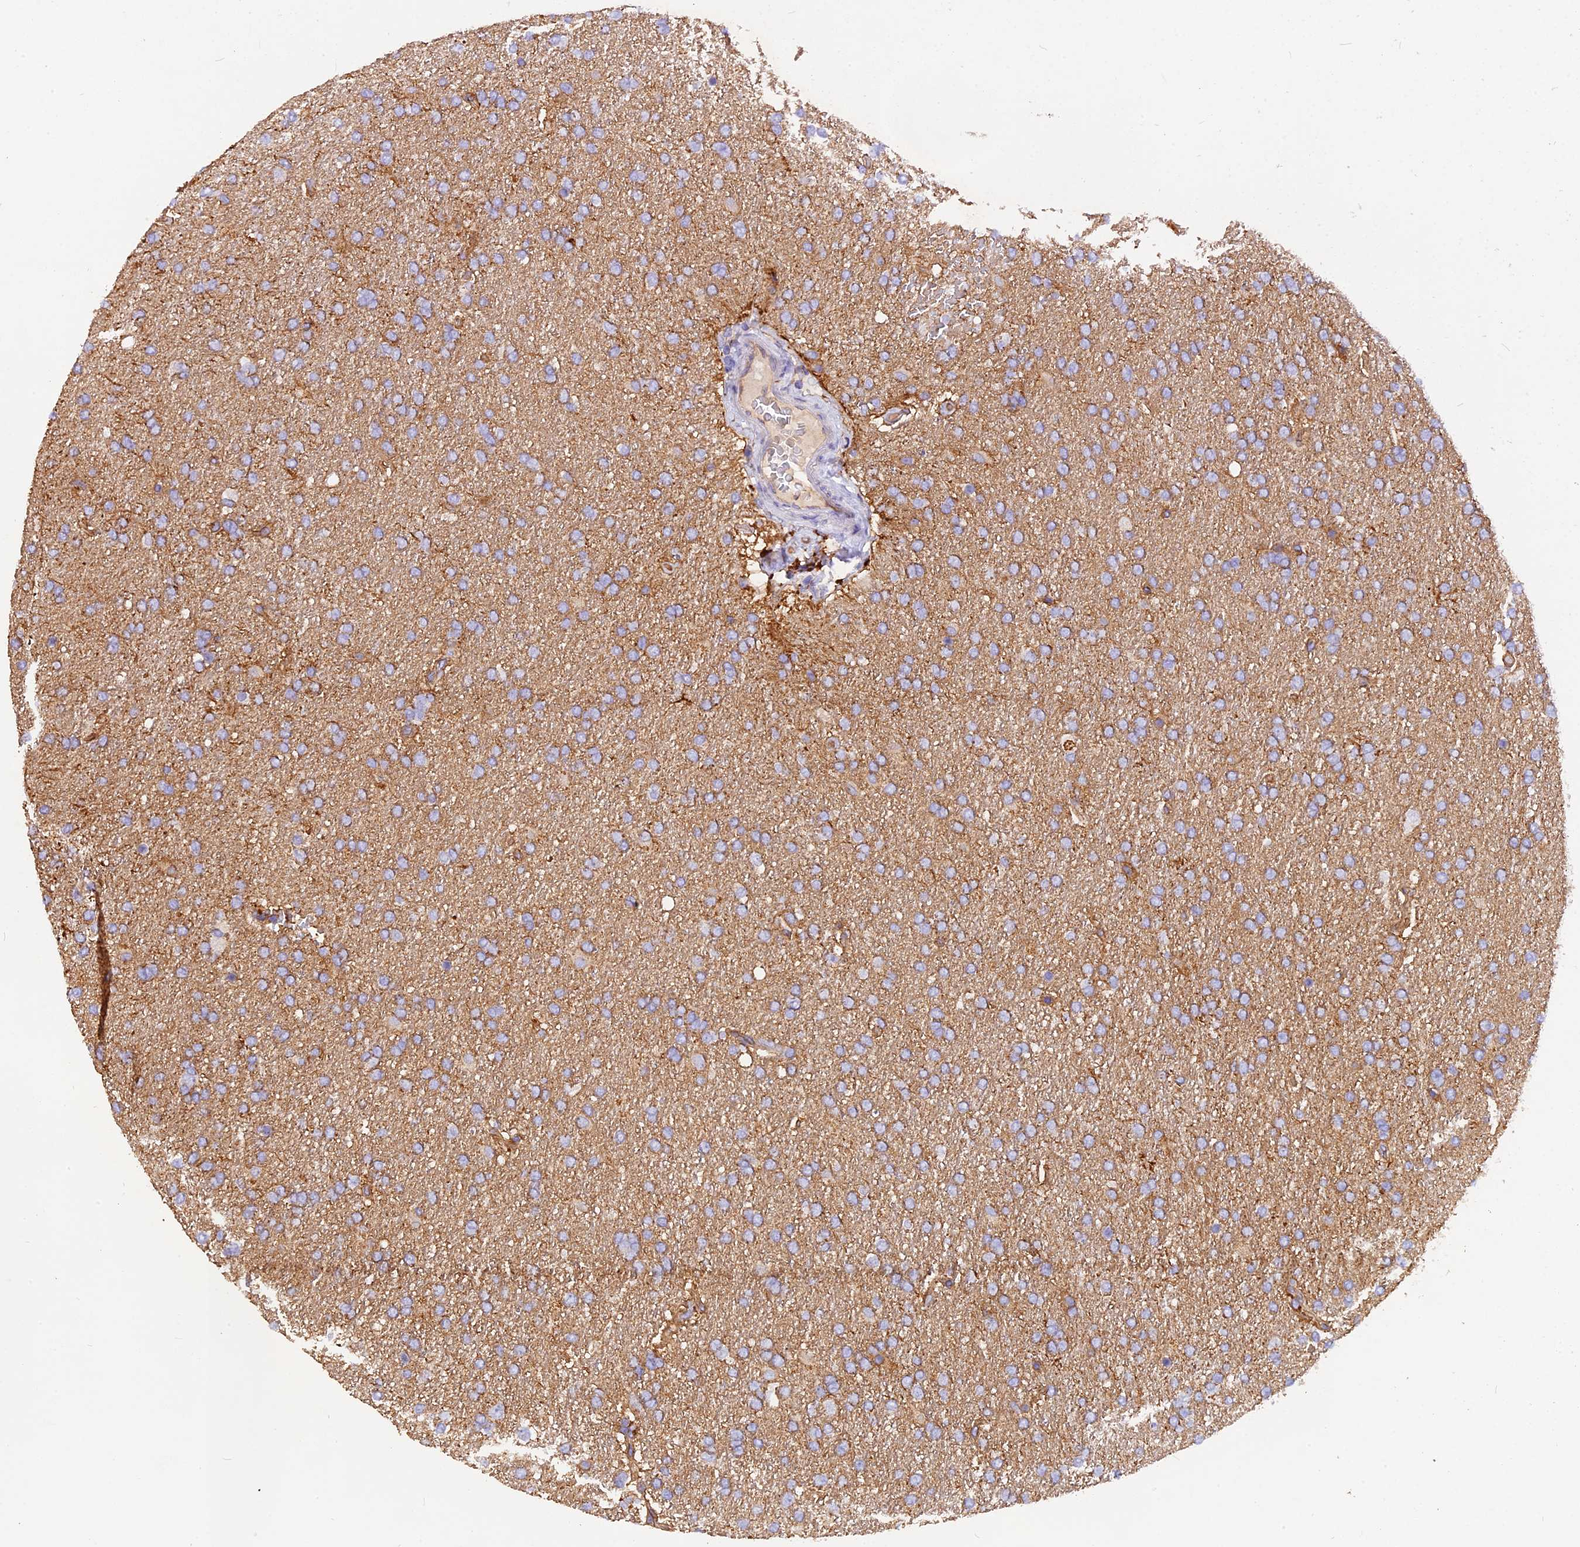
{"staining": {"intensity": "weak", "quantity": "25%-75%", "location": "cytoplasmic/membranous"}, "tissue": "glioma", "cell_type": "Tumor cells", "image_type": "cancer", "snomed": [{"axis": "morphology", "description": "Glioma, malignant, High grade"}, {"axis": "topography", "description": "Brain"}], "caption": "Human glioma stained with a brown dye displays weak cytoplasmic/membranous positive expression in approximately 25%-75% of tumor cells.", "gene": "ERMARD", "patient": {"sex": "male", "age": 72}}